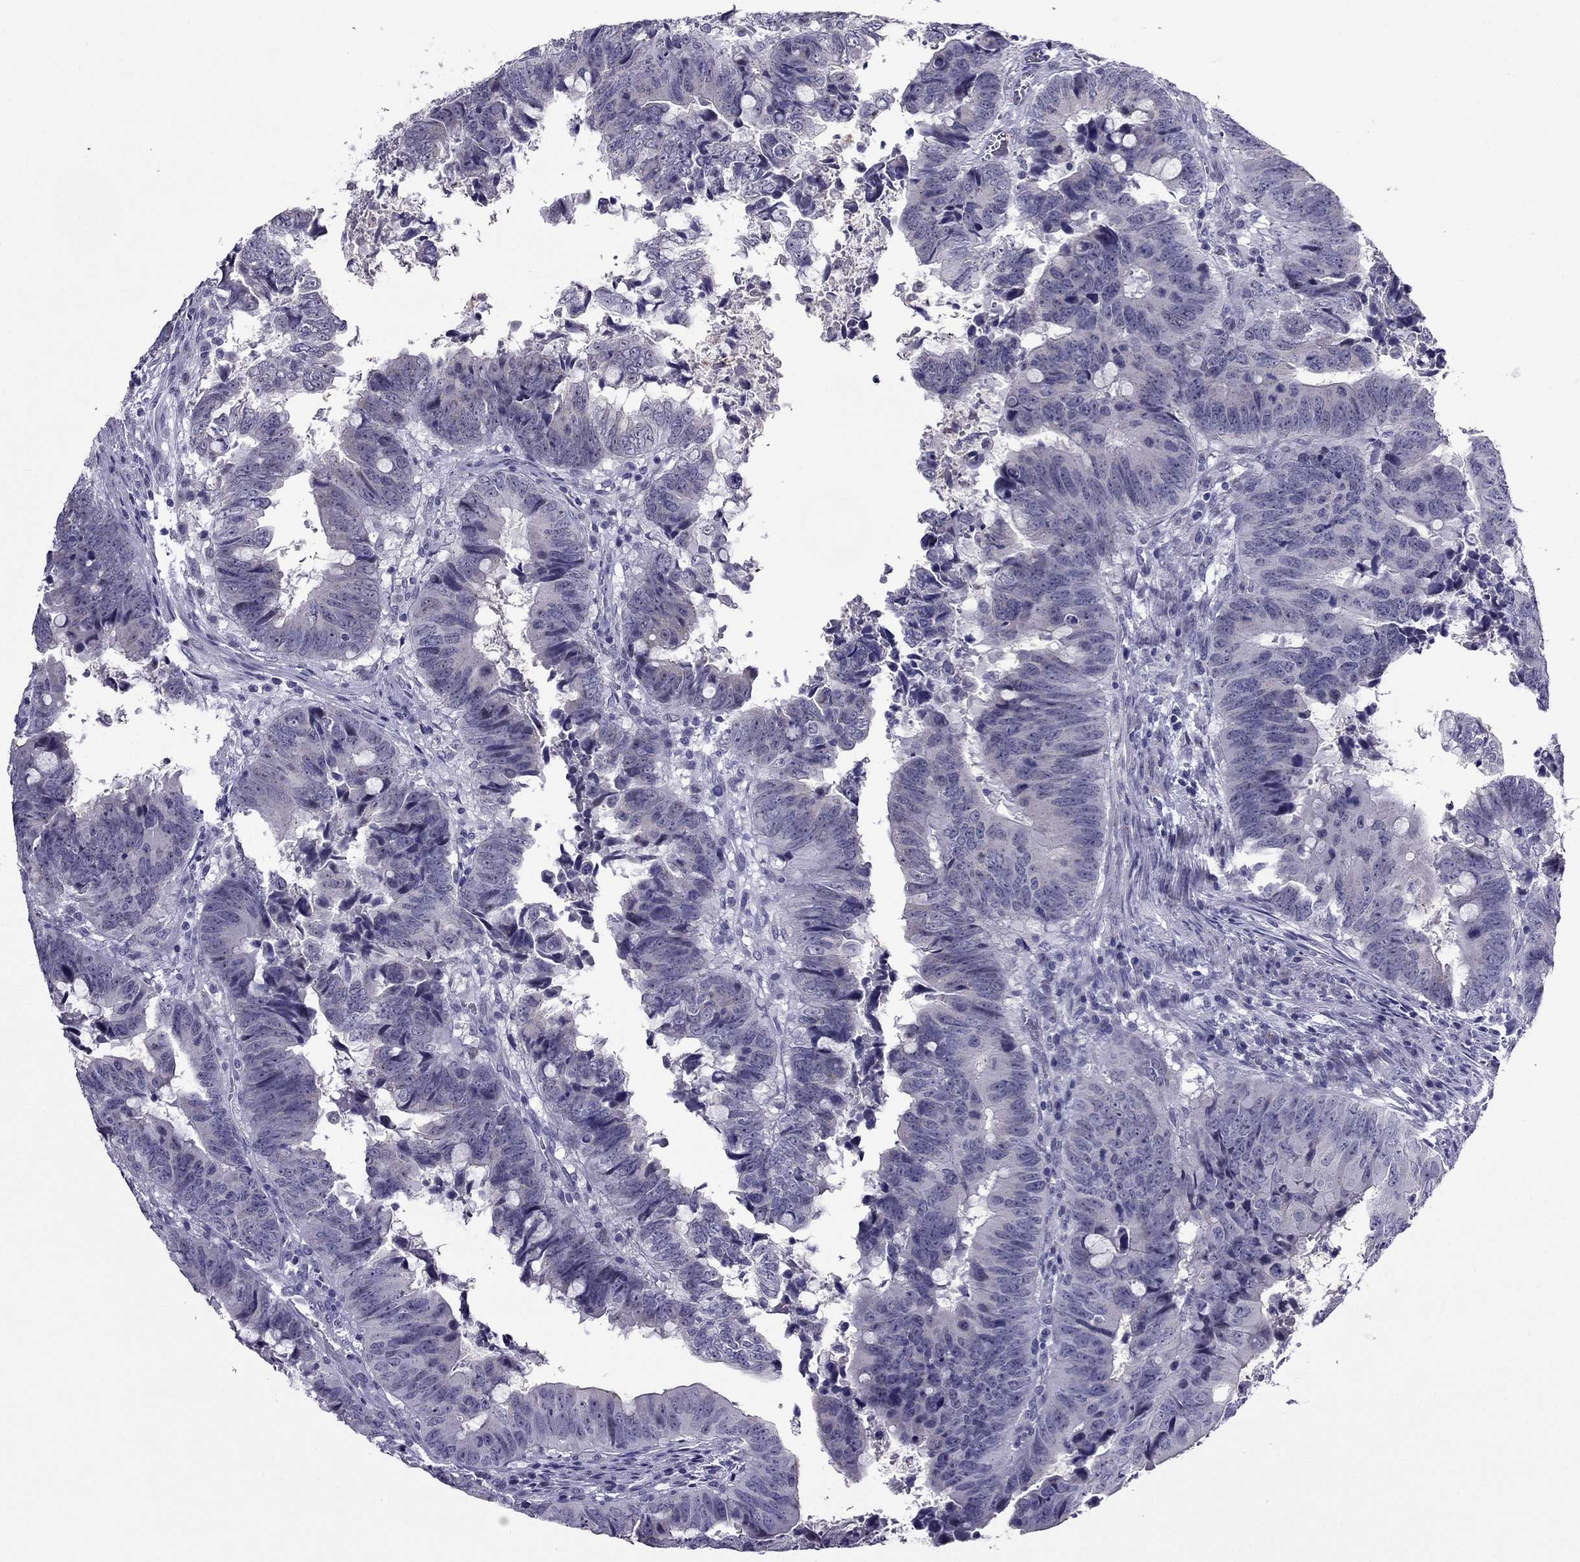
{"staining": {"intensity": "negative", "quantity": "none", "location": "none"}, "tissue": "colorectal cancer", "cell_type": "Tumor cells", "image_type": "cancer", "snomed": [{"axis": "morphology", "description": "Adenocarcinoma, NOS"}, {"axis": "topography", "description": "Colon"}], "caption": "Immunohistochemistry of colorectal adenocarcinoma exhibits no positivity in tumor cells.", "gene": "MYBPH", "patient": {"sex": "female", "age": 82}}